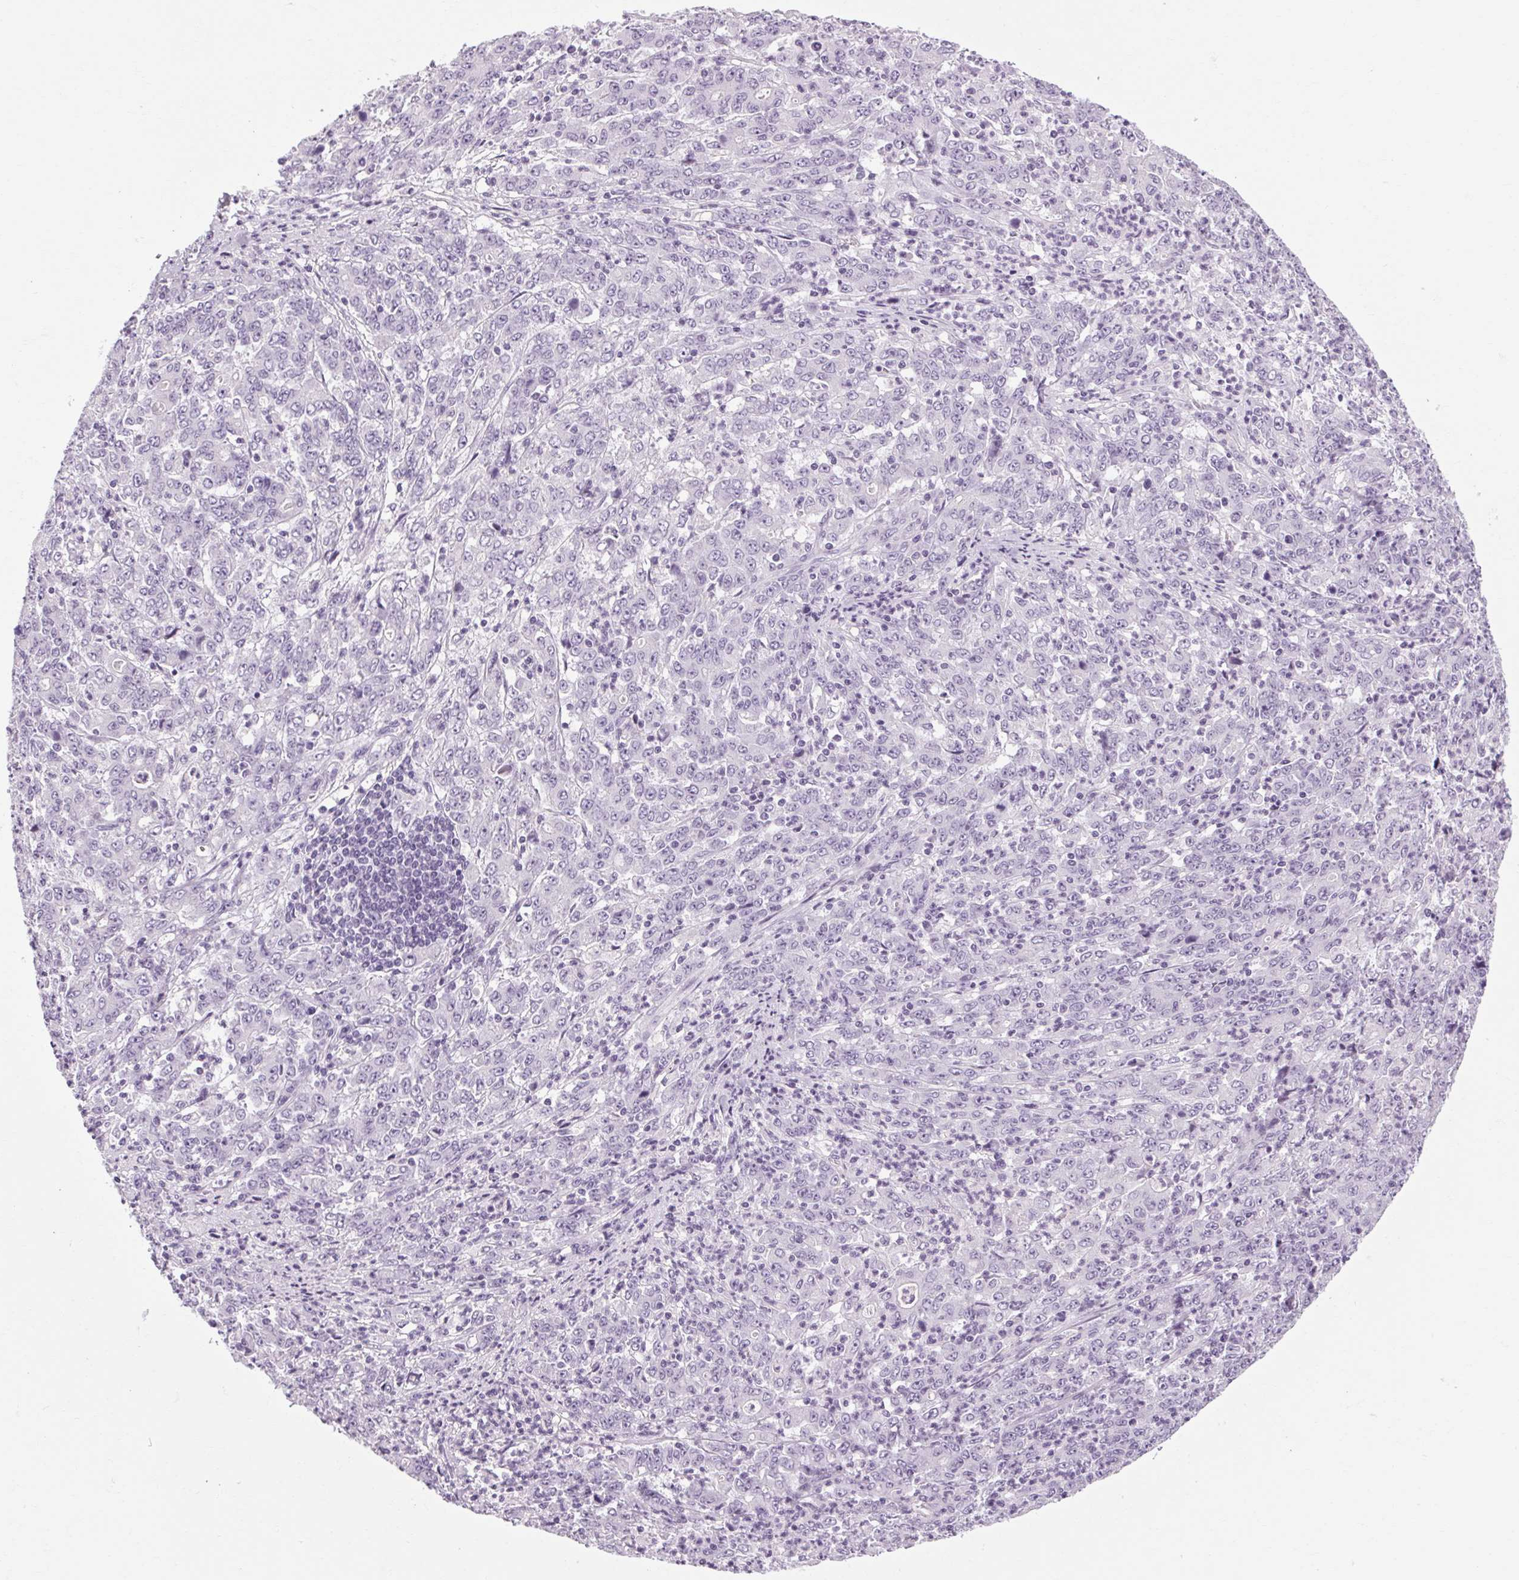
{"staining": {"intensity": "negative", "quantity": "none", "location": "none"}, "tissue": "stomach cancer", "cell_type": "Tumor cells", "image_type": "cancer", "snomed": [{"axis": "morphology", "description": "Adenocarcinoma, NOS"}, {"axis": "topography", "description": "Stomach, lower"}], "caption": "This is a image of immunohistochemistry staining of stomach cancer (adenocarcinoma), which shows no staining in tumor cells.", "gene": "POMC", "patient": {"sex": "female", "age": 71}}